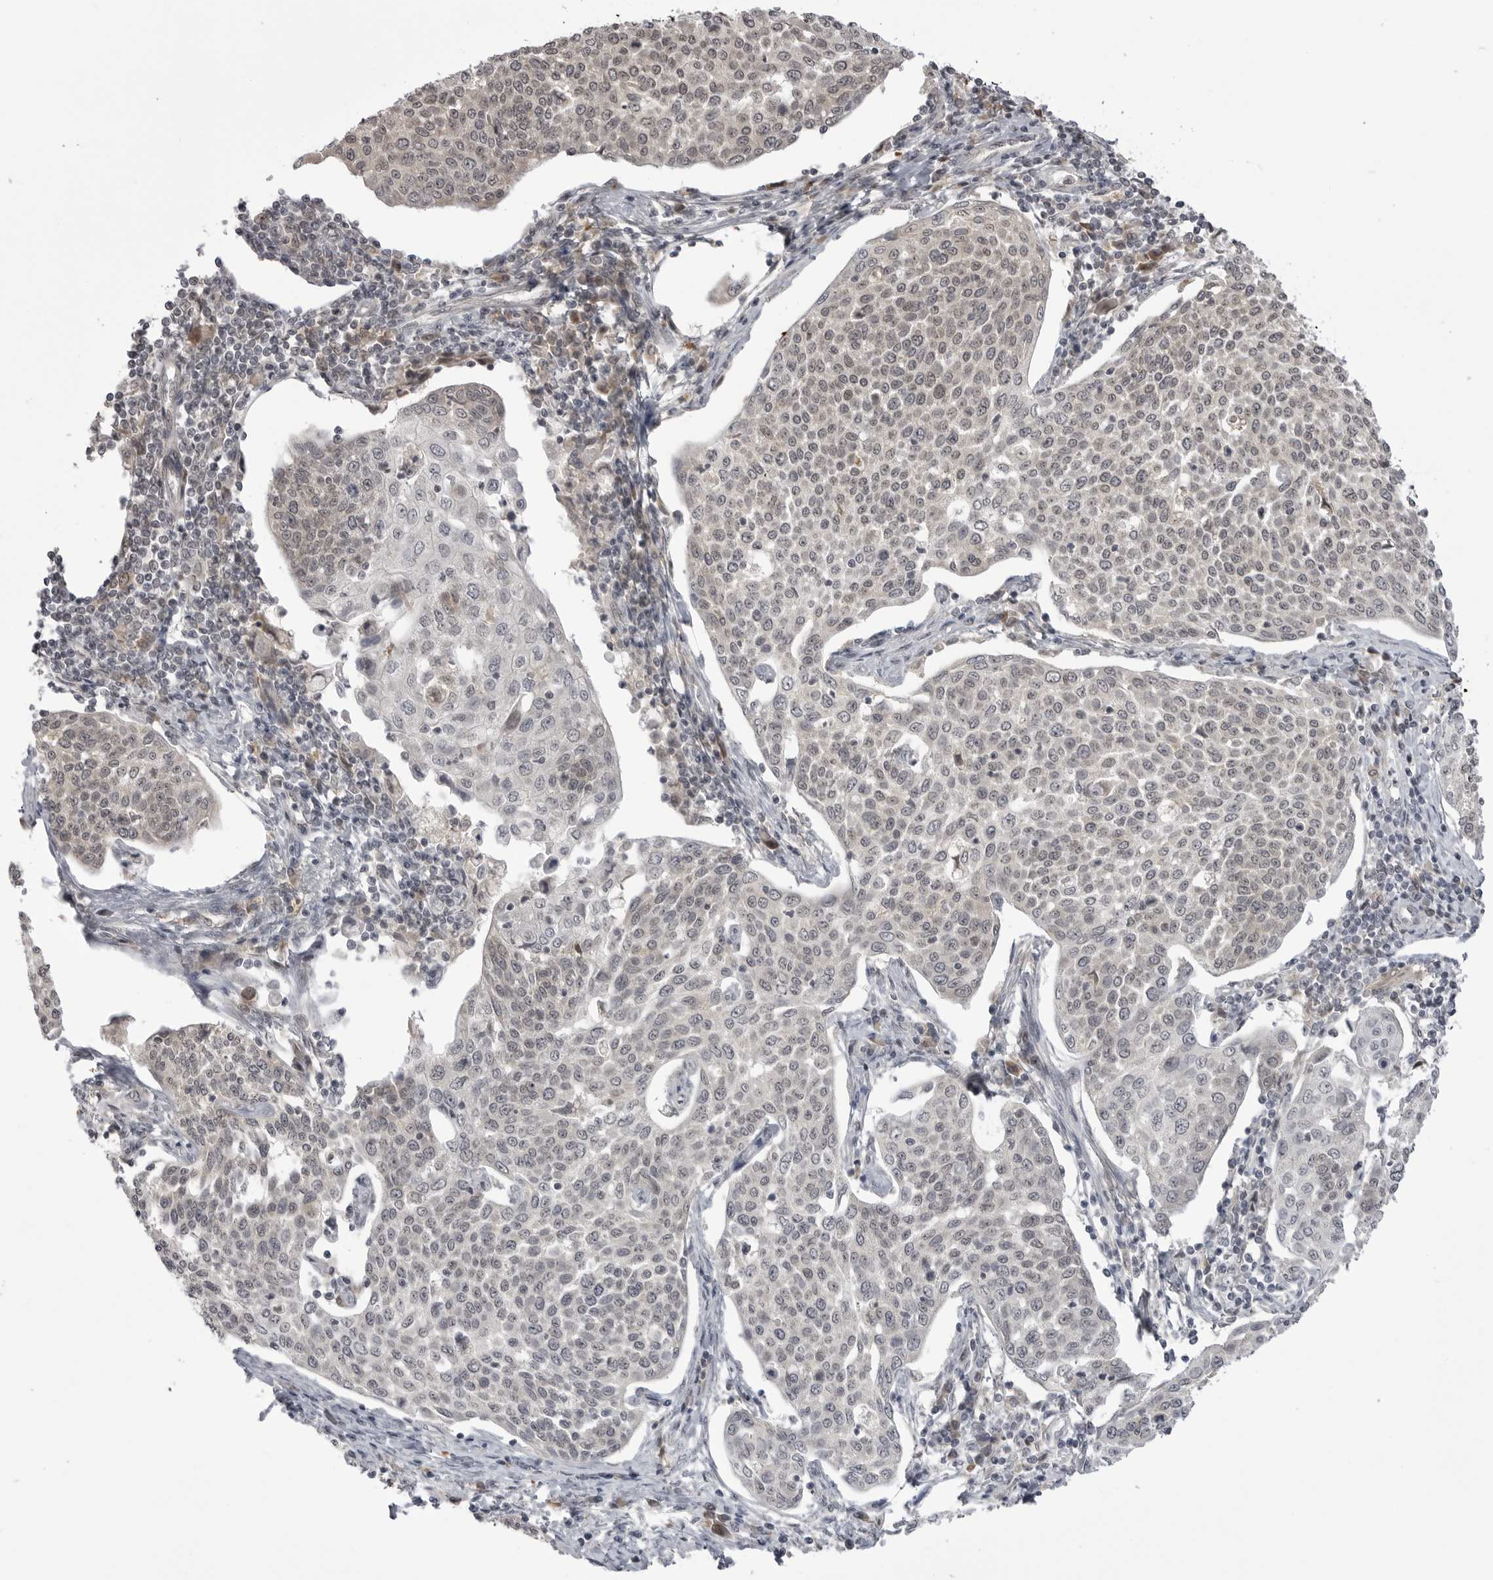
{"staining": {"intensity": "negative", "quantity": "none", "location": "none"}, "tissue": "cervical cancer", "cell_type": "Tumor cells", "image_type": "cancer", "snomed": [{"axis": "morphology", "description": "Squamous cell carcinoma, NOS"}, {"axis": "topography", "description": "Cervix"}], "caption": "The histopathology image displays no significant positivity in tumor cells of cervical cancer (squamous cell carcinoma).", "gene": "PTK2B", "patient": {"sex": "female", "age": 34}}